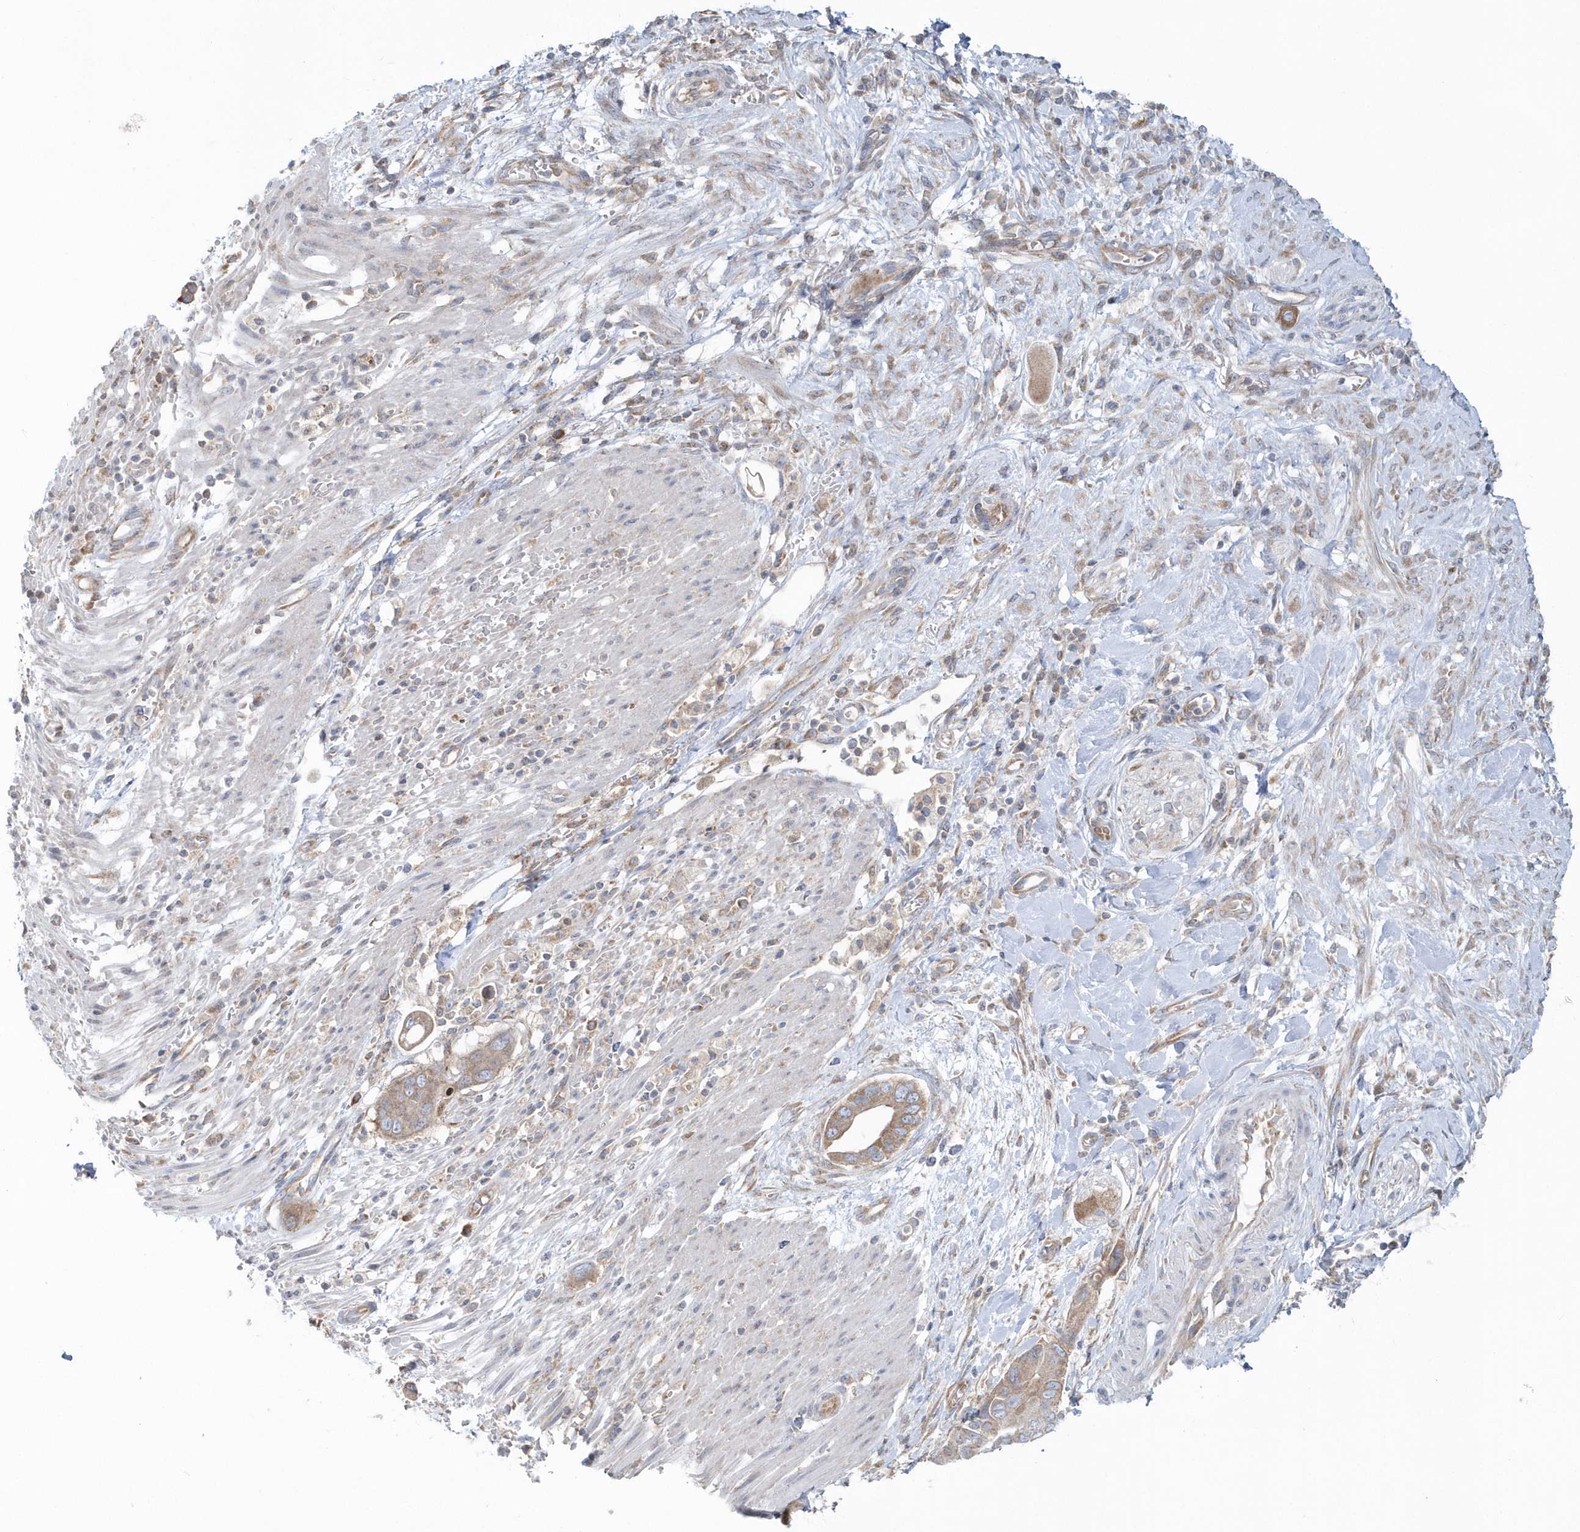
{"staining": {"intensity": "weak", "quantity": ">75%", "location": "cytoplasmic/membranous"}, "tissue": "pancreatic cancer", "cell_type": "Tumor cells", "image_type": "cancer", "snomed": [{"axis": "morphology", "description": "Adenocarcinoma, NOS"}, {"axis": "topography", "description": "Pancreas"}], "caption": "Pancreatic adenocarcinoma was stained to show a protein in brown. There is low levels of weak cytoplasmic/membranous positivity in approximately >75% of tumor cells. The staining was performed using DAB (3,3'-diaminobenzidine), with brown indicating positive protein expression. Nuclei are stained blue with hematoxylin.", "gene": "EIF3C", "patient": {"sex": "male", "age": 68}}